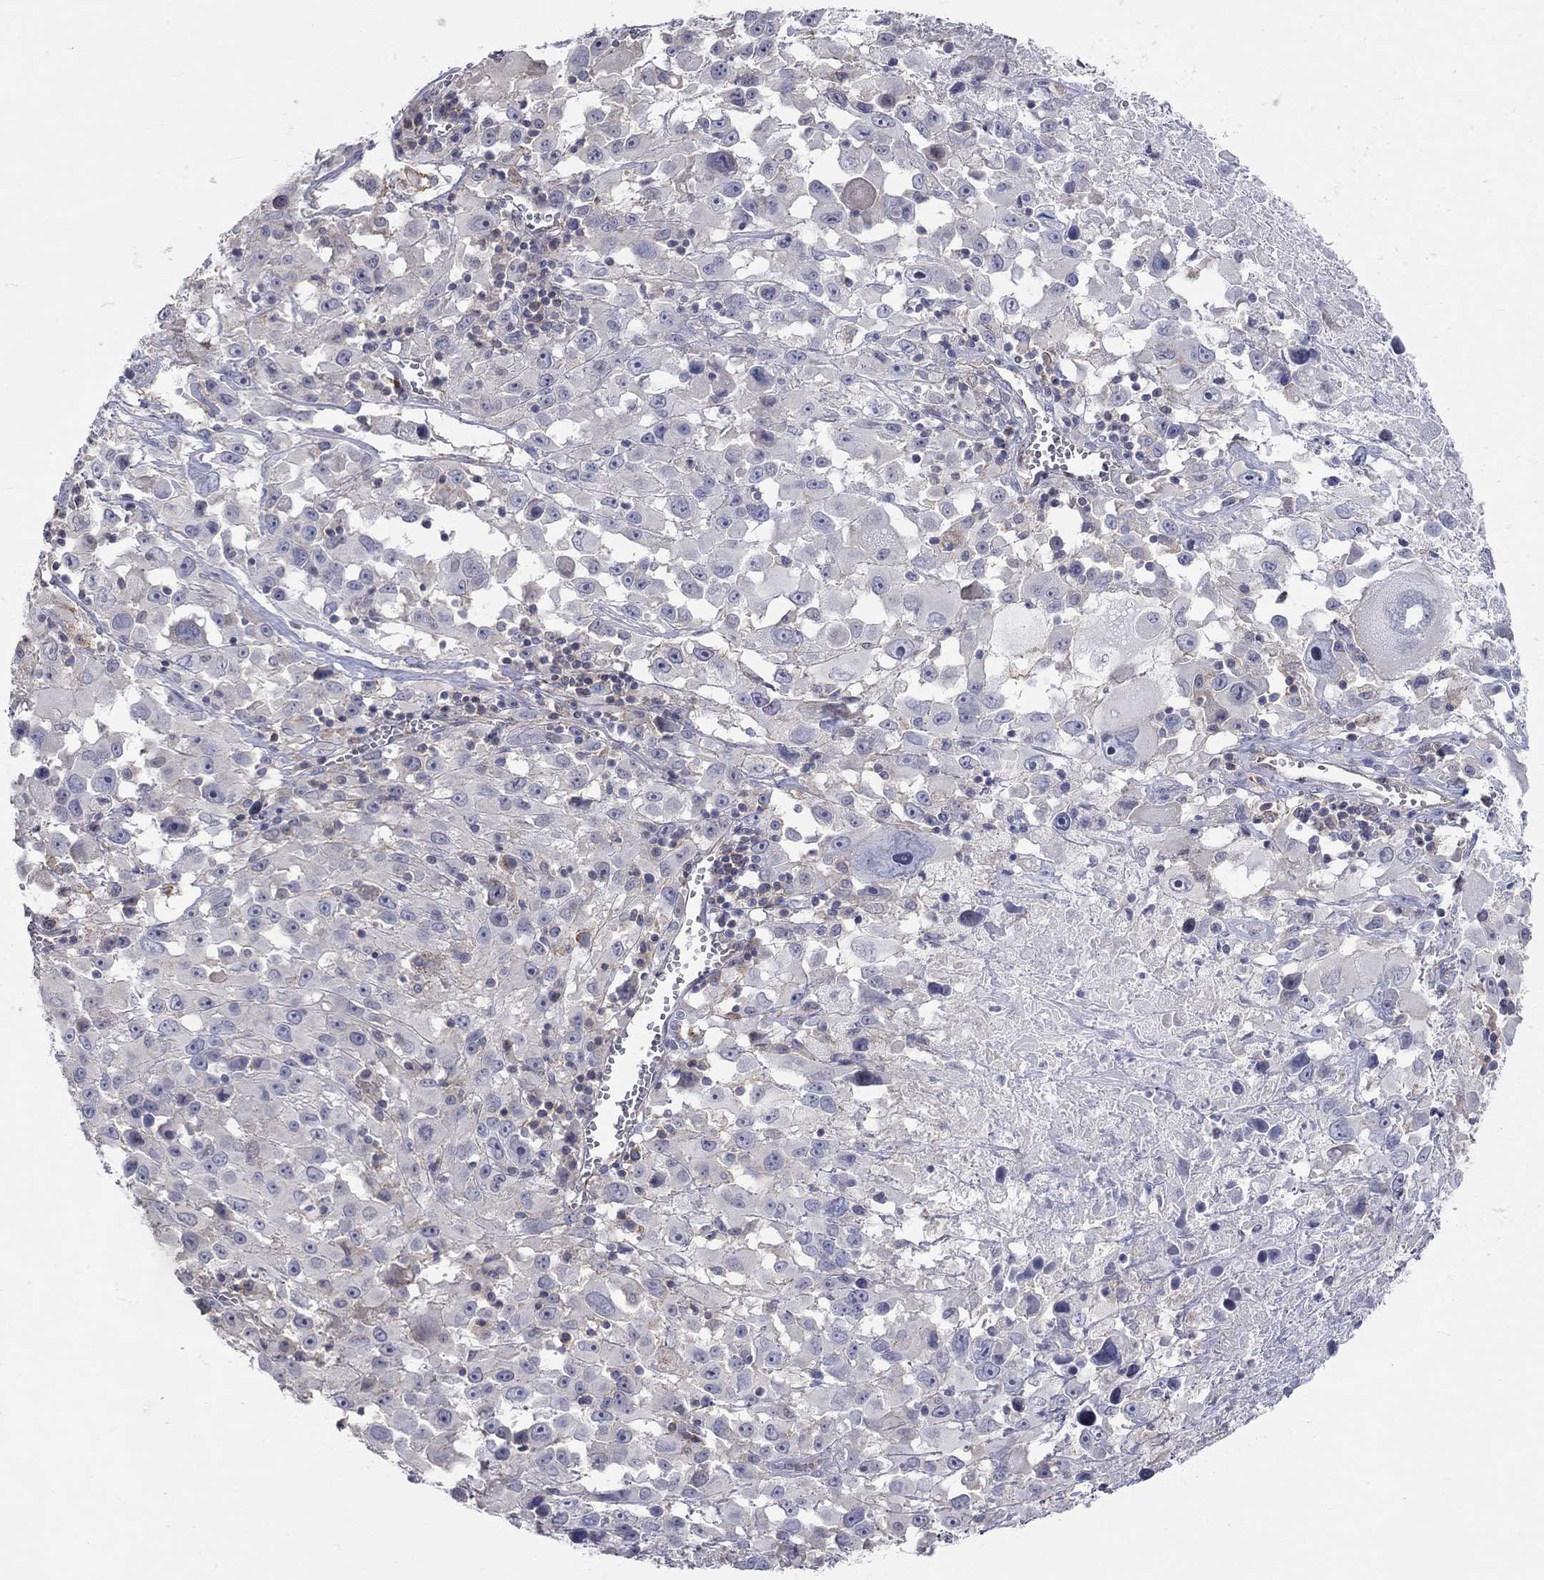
{"staining": {"intensity": "negative", "quantity": "none", "location": "none"}, "tissue": "melanoma", "cell_type": "Tumor cells", "image_type": "cancer", "snomed": [{"axis": "morphology", "description": "Malignant melanoma, Metastatic site"}, {"axis": "topography", "description": "Lymph node"}], "caption": "Melanoma was stained to show a protein in brown. There is no significant staining in tumor cells. (DAB immunohistochemistry, high magnification).", "gene": "PCDHGA10", "patient": {"sex": "male", "age": 50}}